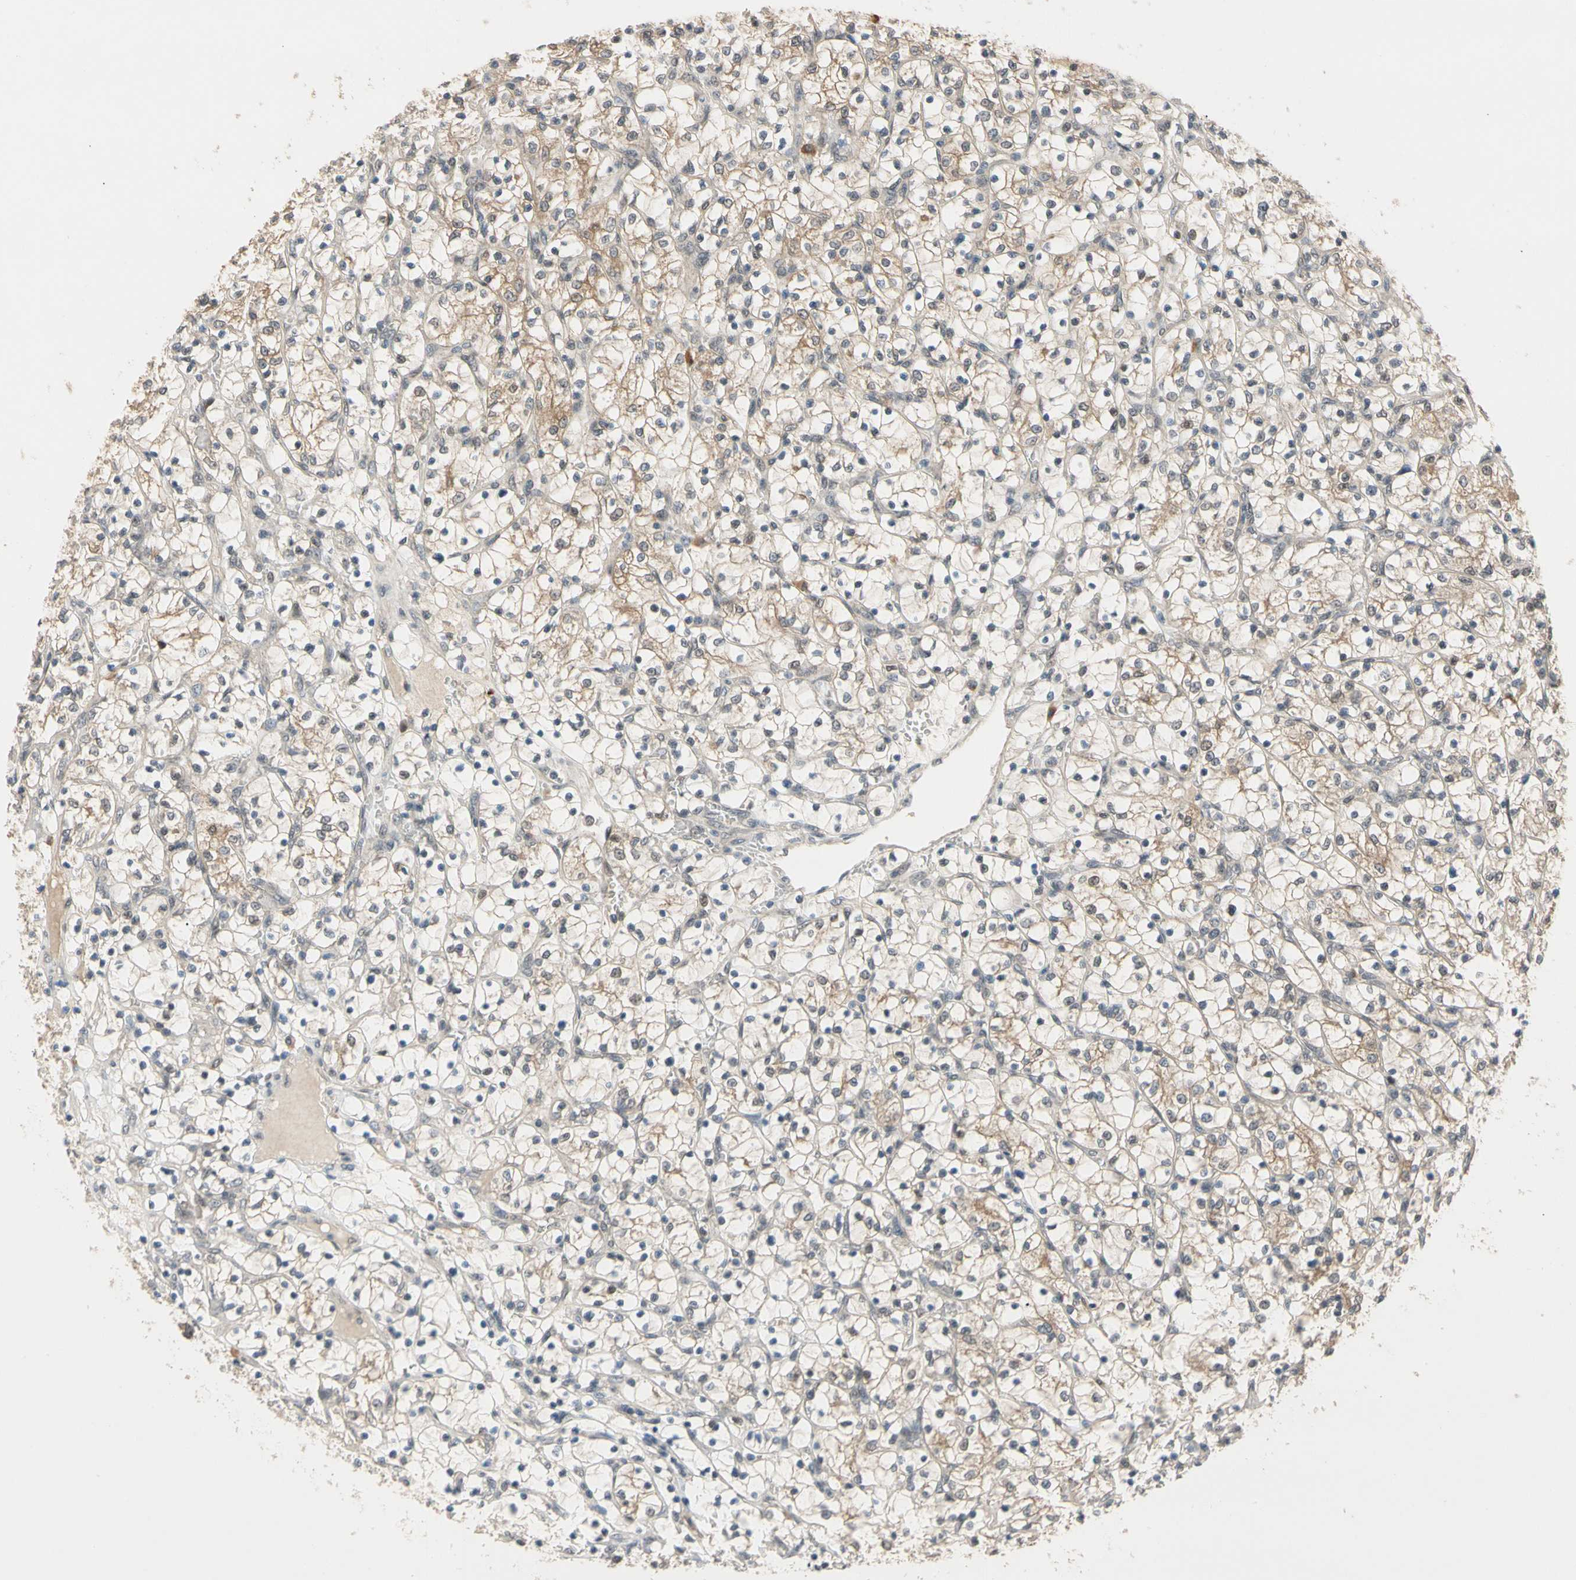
{"staining": {"intensity": "moderate", "quantity": "<25%", "location": "cytoplasmic/membranous"}, "tissue": "renal cancer", "cell_type": "Tumor cells", "image_type": "cancer", "snomed": [{"axis": "morphology", "description": "Adenocarcinoma, NOS"}, {"axis": "topography", "description": "Kidney"}], "caption": "Immunohistochemical staining of human renal cancer reveals moderate cytoplasmic/membranous protein positivity in approximately <25% of tumor cells.", "gene": "RIOX2", "patient": {"sex": "female", "age": 69}}